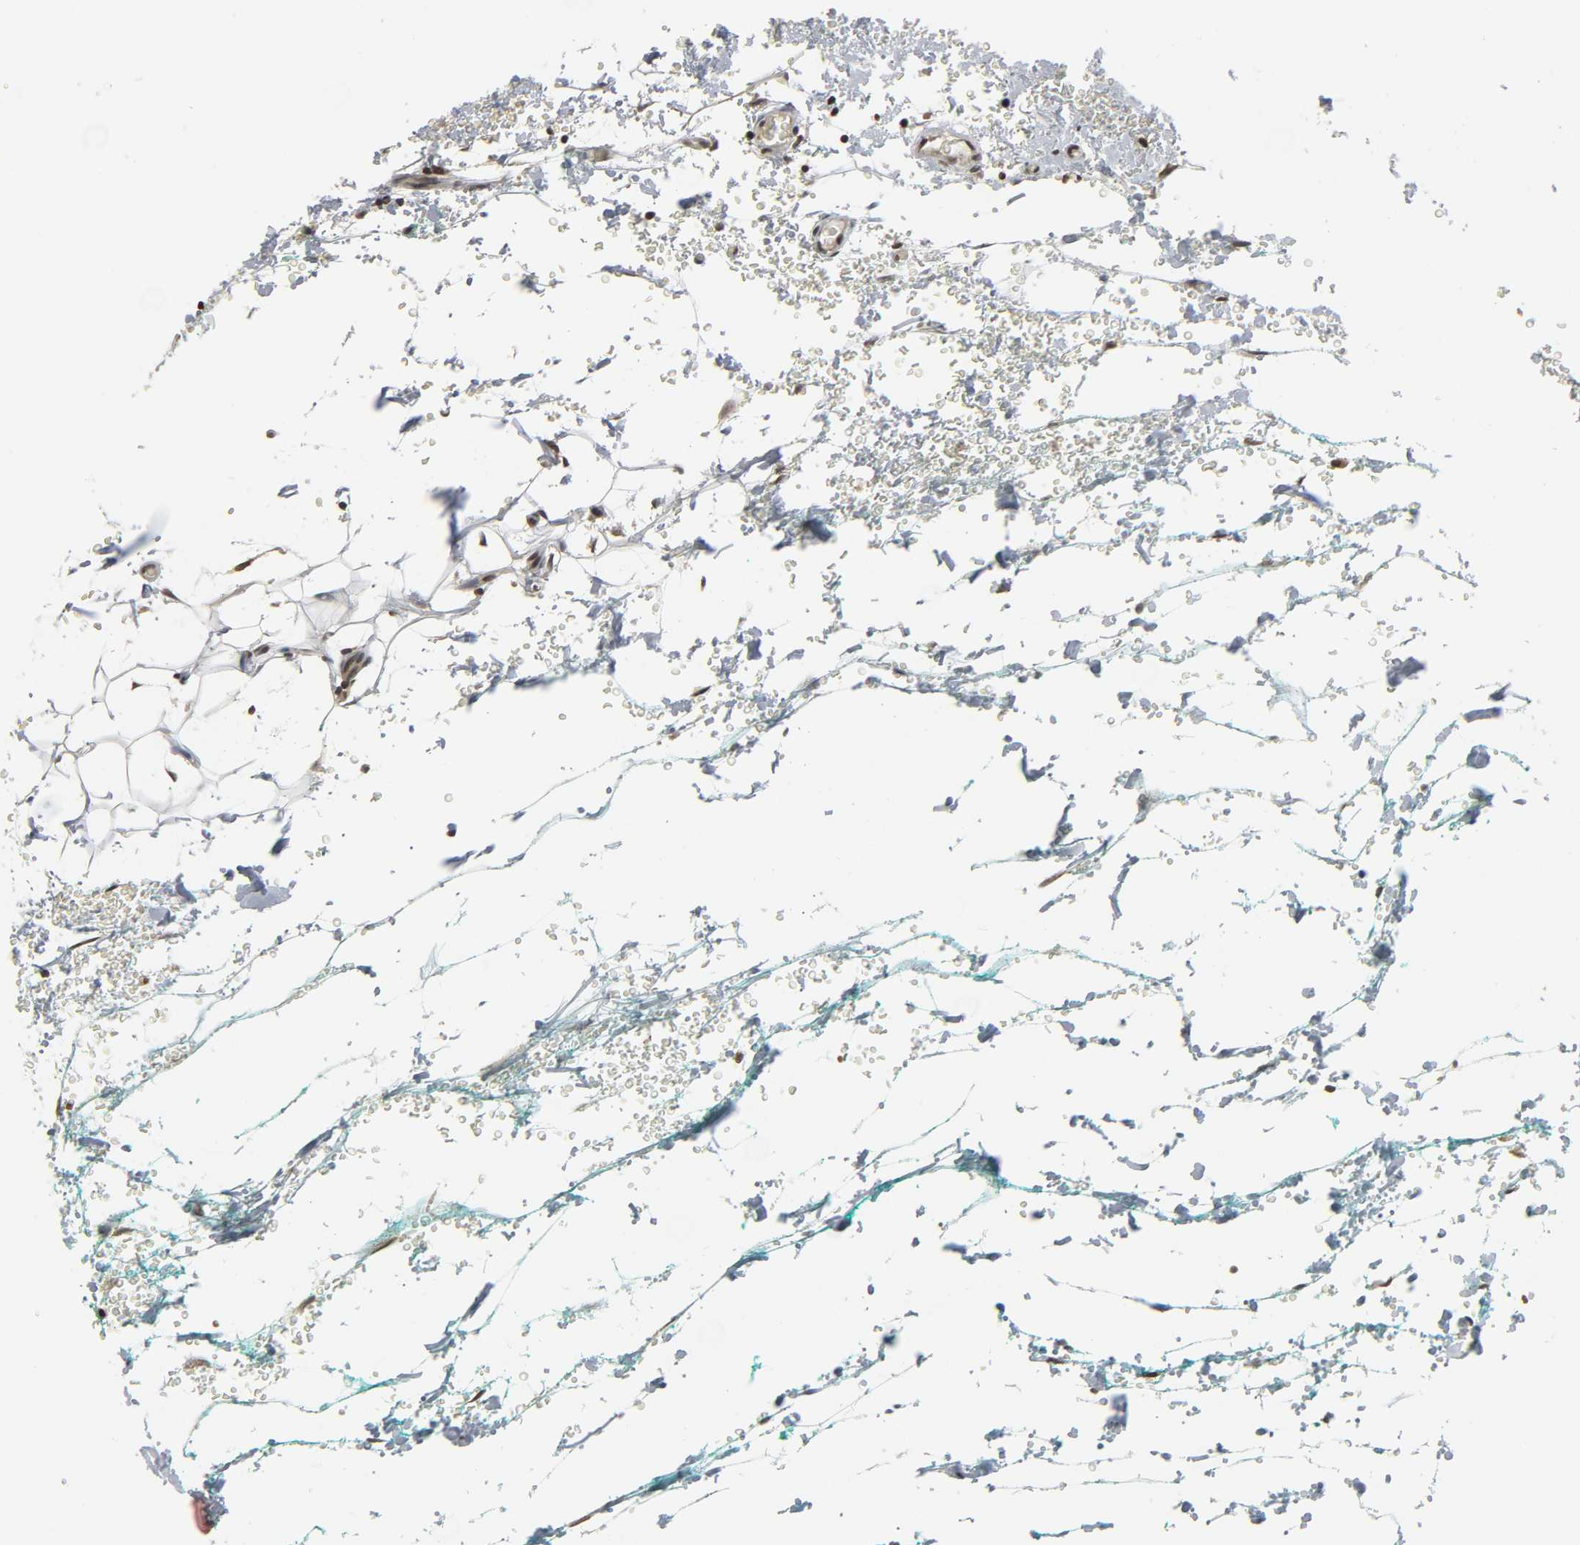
{"staining": {"intensity": "moderate", "quantity": ">75%", "location": "nuclear"}, "tissue": "breast cancer", "cell_type": "Tumor cells", "image_type": "cancer", "snomed": [{"axis": "morphology", "description": "Lobular carcinoma"}, {"axis": "topography", "description": "Breast"}], "caption": "Immunohistochemical staining of human breast lobular carcinoma exhibits medium levels of moderate nuclear staining in approximately >75% of tumor cells.", "gene": "XRCC1", "patient": {"sex": "female", "age": 60}}